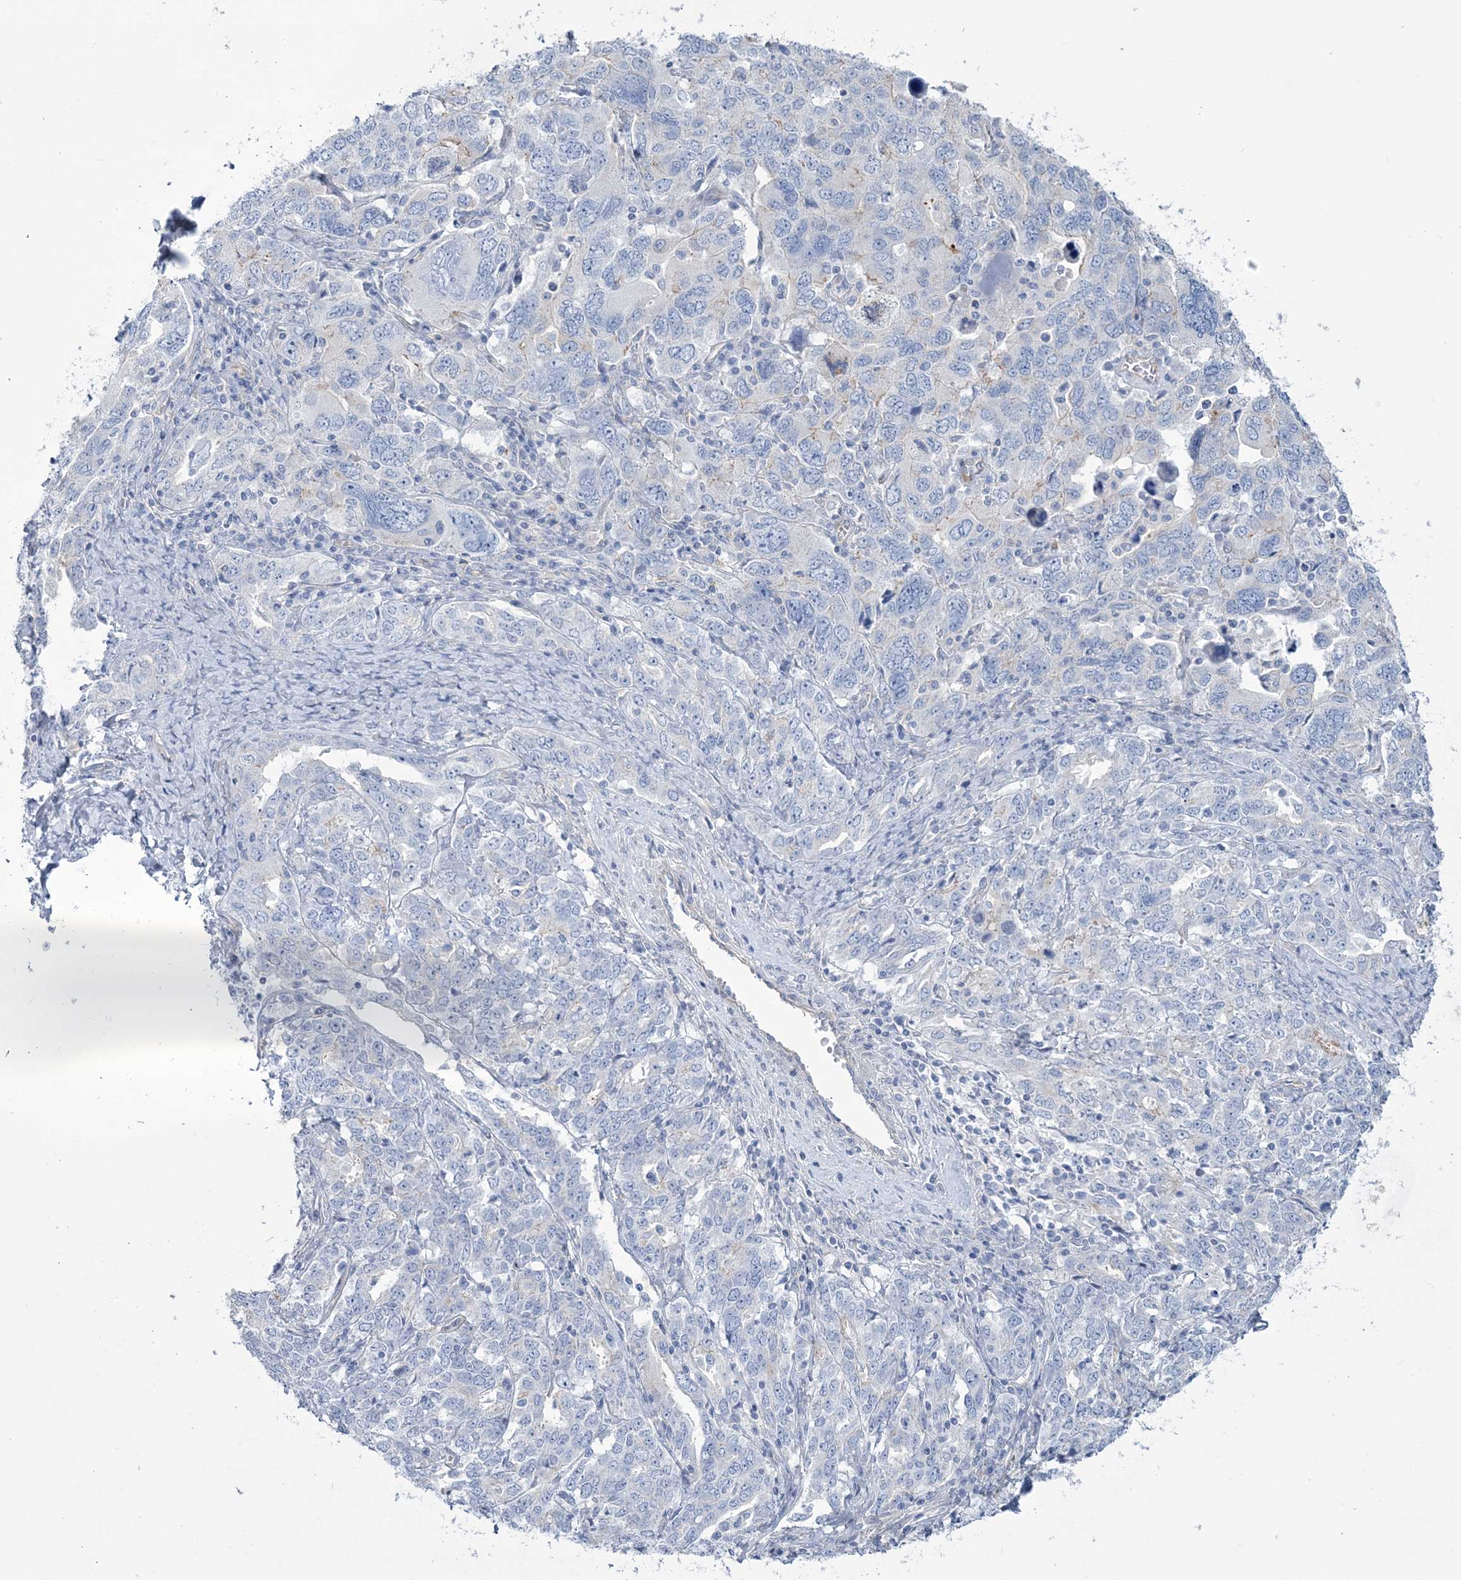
{"staining": {"intensity": "negative", "quantity": "none", "location": "none"}, "tissue": "ovarian cancer", "cell_type": "Tumor cells", "image_type": "cancer", "snomed": [{"axis": "morphology", "description": "Carcinoma, endometroid"}, {"axis": "topography", "description": "Ovary"}], "caption": "Tumor cells show no significant protein expression in endometroid carcinoma (ovarian).", "gene": "RAB11FIP5", "patient": {"sex": "female", "age": 62}}